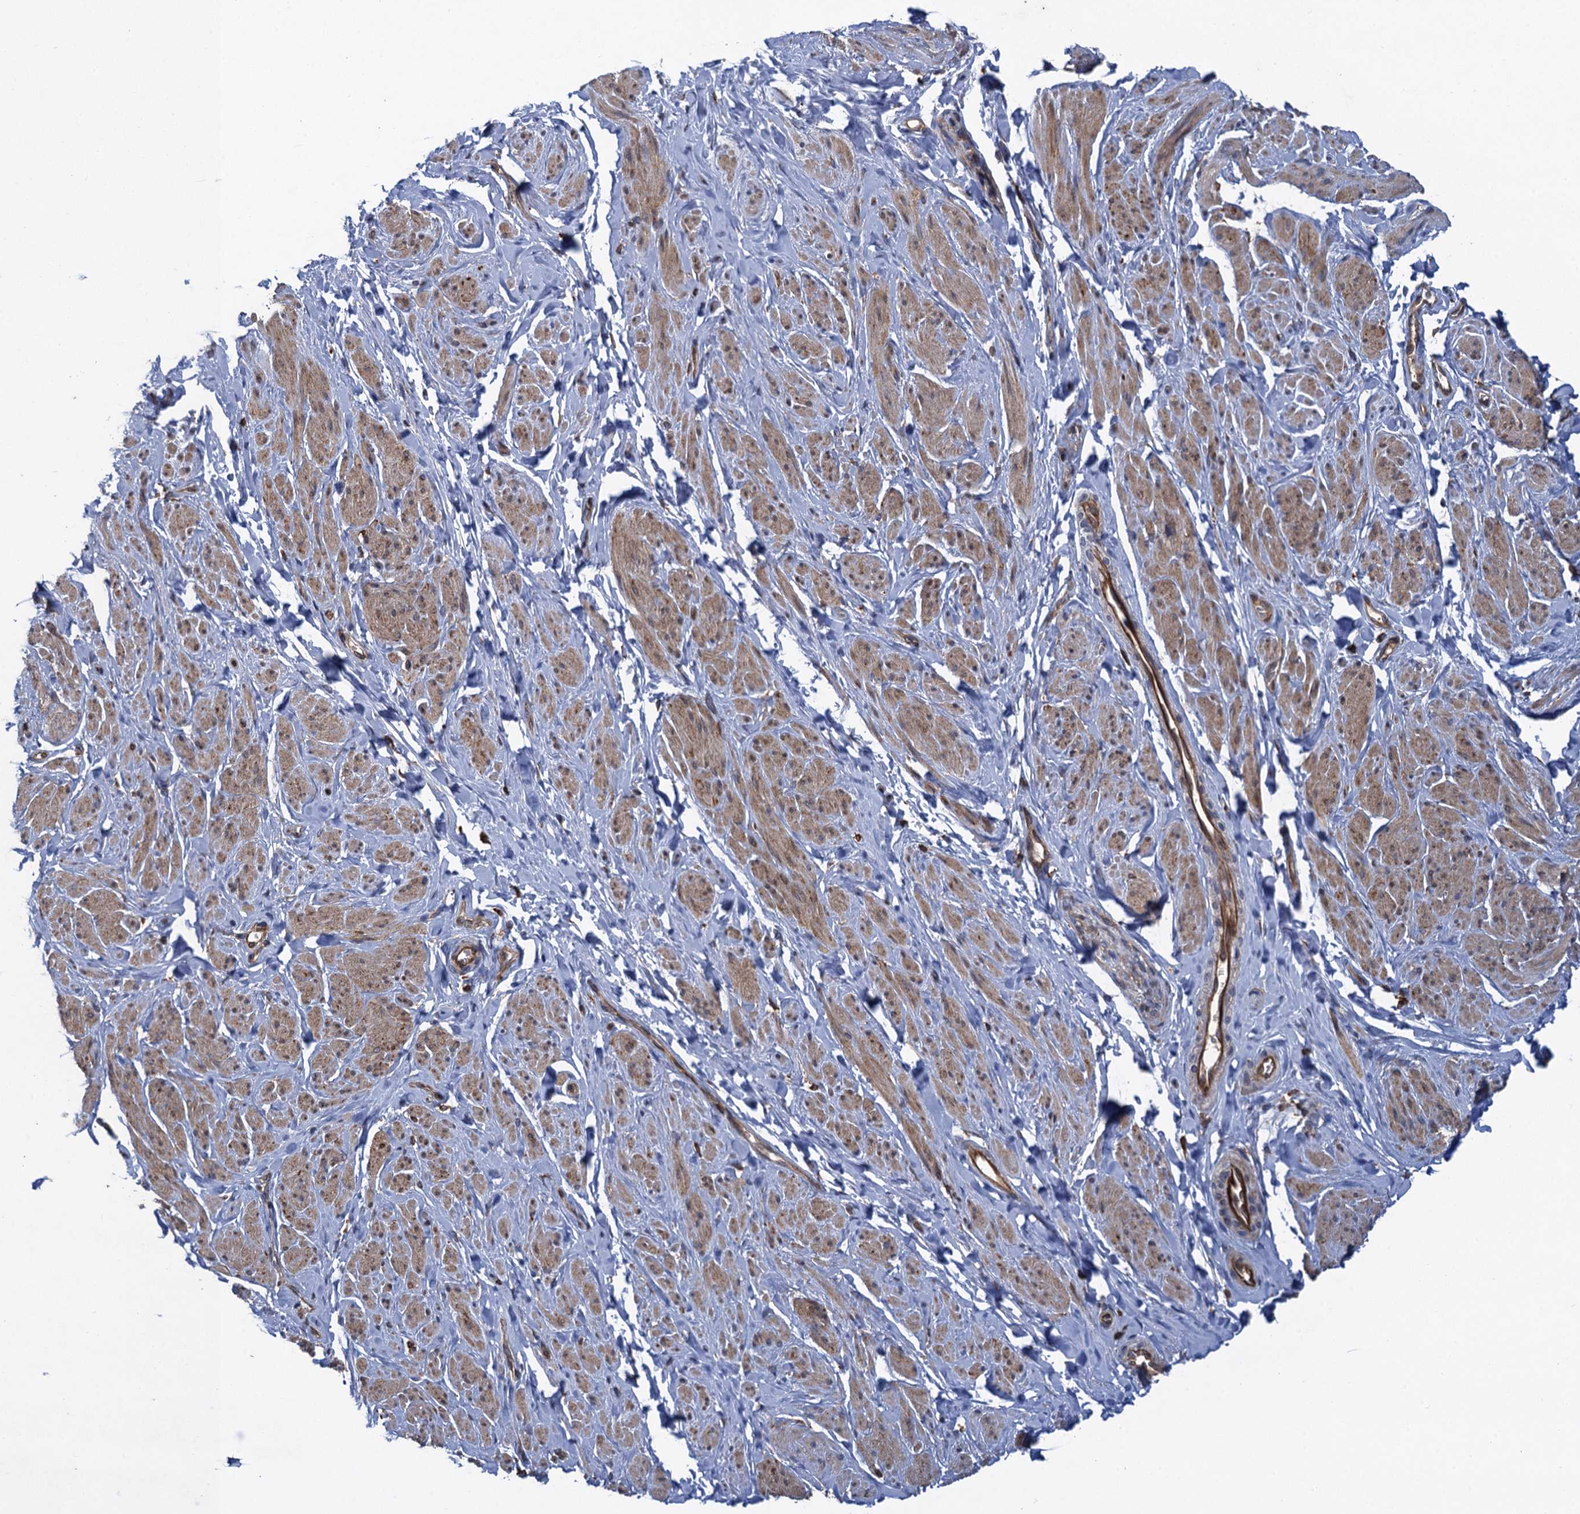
{"staining": {"intensity": "moderate", "quantity": "25%-75%", "location": "cytoplasmic/membranous"}, "tissue": "smooth muscle", "cell_type": "Smooth muscle cells", "image_type": "normal", "snomed": [{"axis": "morphology", "description": "Normal tissue, NOS"}, {"axis": "topography", "description": "Smooth muscle"}, {"axis": "topography", "description": "Peripheral nerve tissue"}], "caption": "IHC of benign smooth muscle displays medium levels of moderate cytoplasmic/membranous positivity in approximately 25%-75% of smooth muscle cells.", "gene": "ARMC5", "patient": {"sex": "male", "age": 69}}